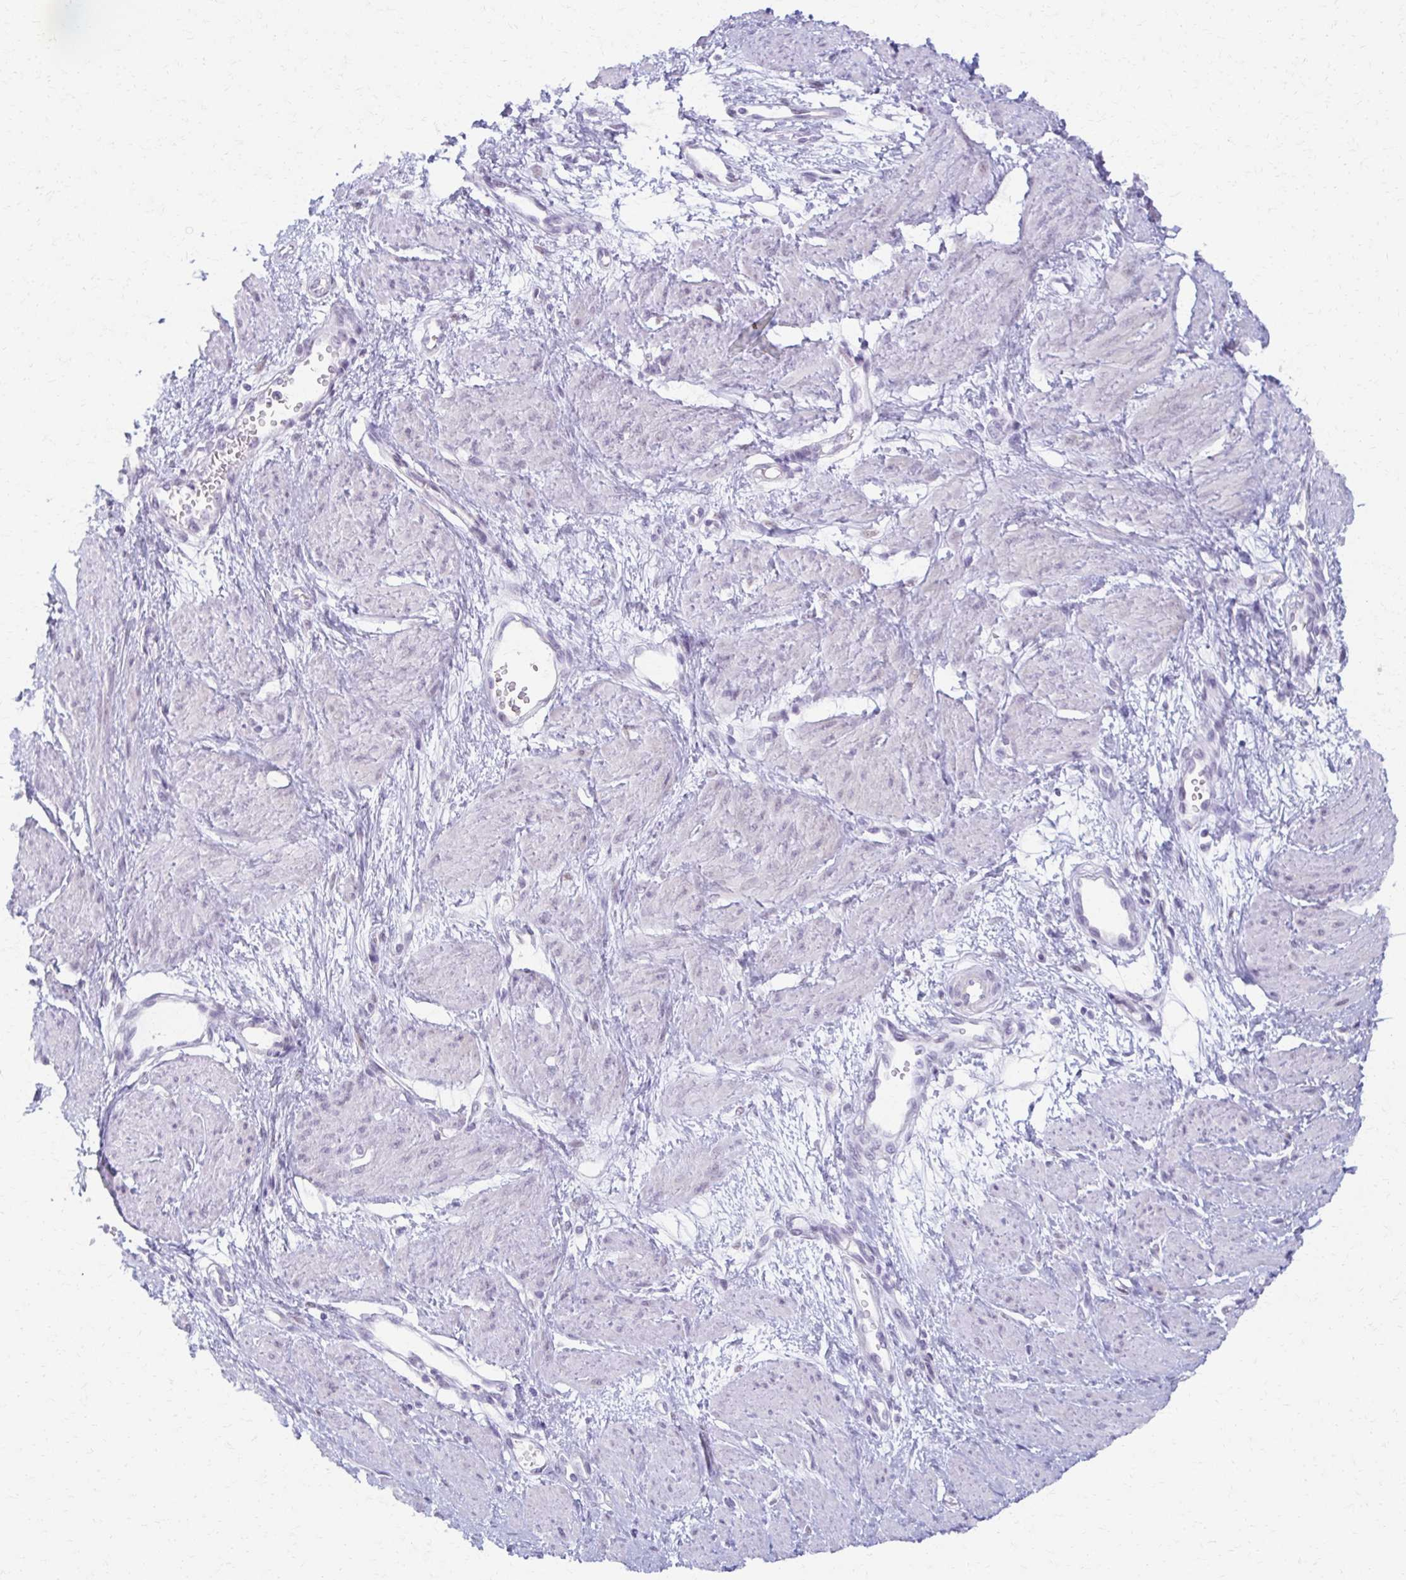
{"staining": {"intensity": "negative", "quantity": "none", "location": "none"}, "tissue": "smooth muscle", "cell_type": "Smooth muscle cells", "image_type": "normal", "snomed": [{"axis": "morphology", "description": "Normal tissue, NOS"}, {"axis": "topography", "description": "Smooth muscle"}, {"axis": "topography", "description": "Uterus"}], "caption": "Histopathology image shows no significant protein positivity in smooth muscle cells of unremarkable smooth muscle. Brightfield microscopy of IHC stained with DAB (brown) and hematoxylin (blue), captured at high magnification.", "gene": "MORC4", "patient": {"sex": "female", "age": 39}}